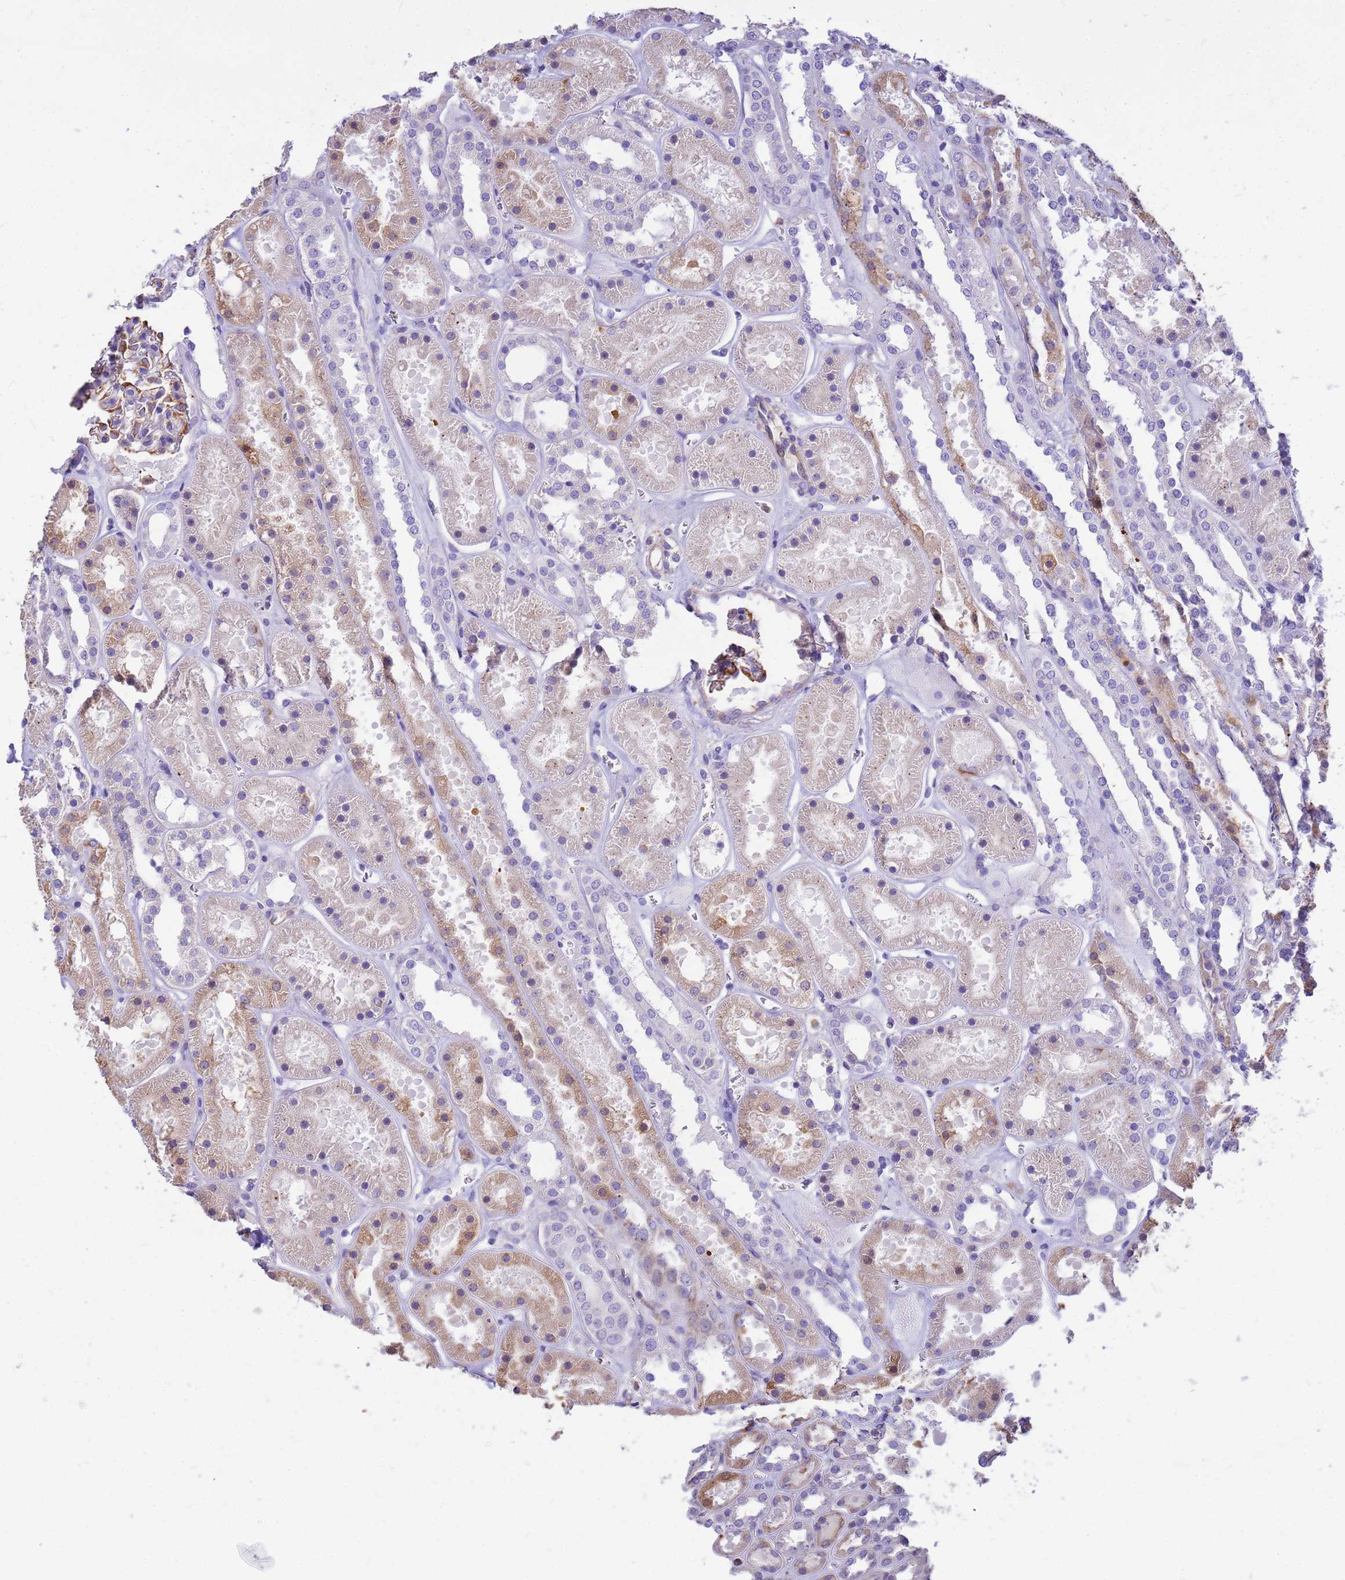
{"staining": {"intensity": "negative", "quantity": "none", "location": "none"}, "tissue": "kidney", "cell_type": "Cells in glomeruli", "image_type": "normal", "snomed": [{"axis": "morphology", "description": "Normal tissue, NOS"}, {"axis": "topography", "description": "Kidney"}], "caption": "Protein analysis of benign kidney exhibits no significant expression in cells in glomeruli. The staining was performed using DAB to visualize the protein expression in brown, while the nuclei were stained in blue with hematoxylin (Magnification: 20x).", "gene": "TCEAL3", "patient": {"sex": "female", "age": 41}}